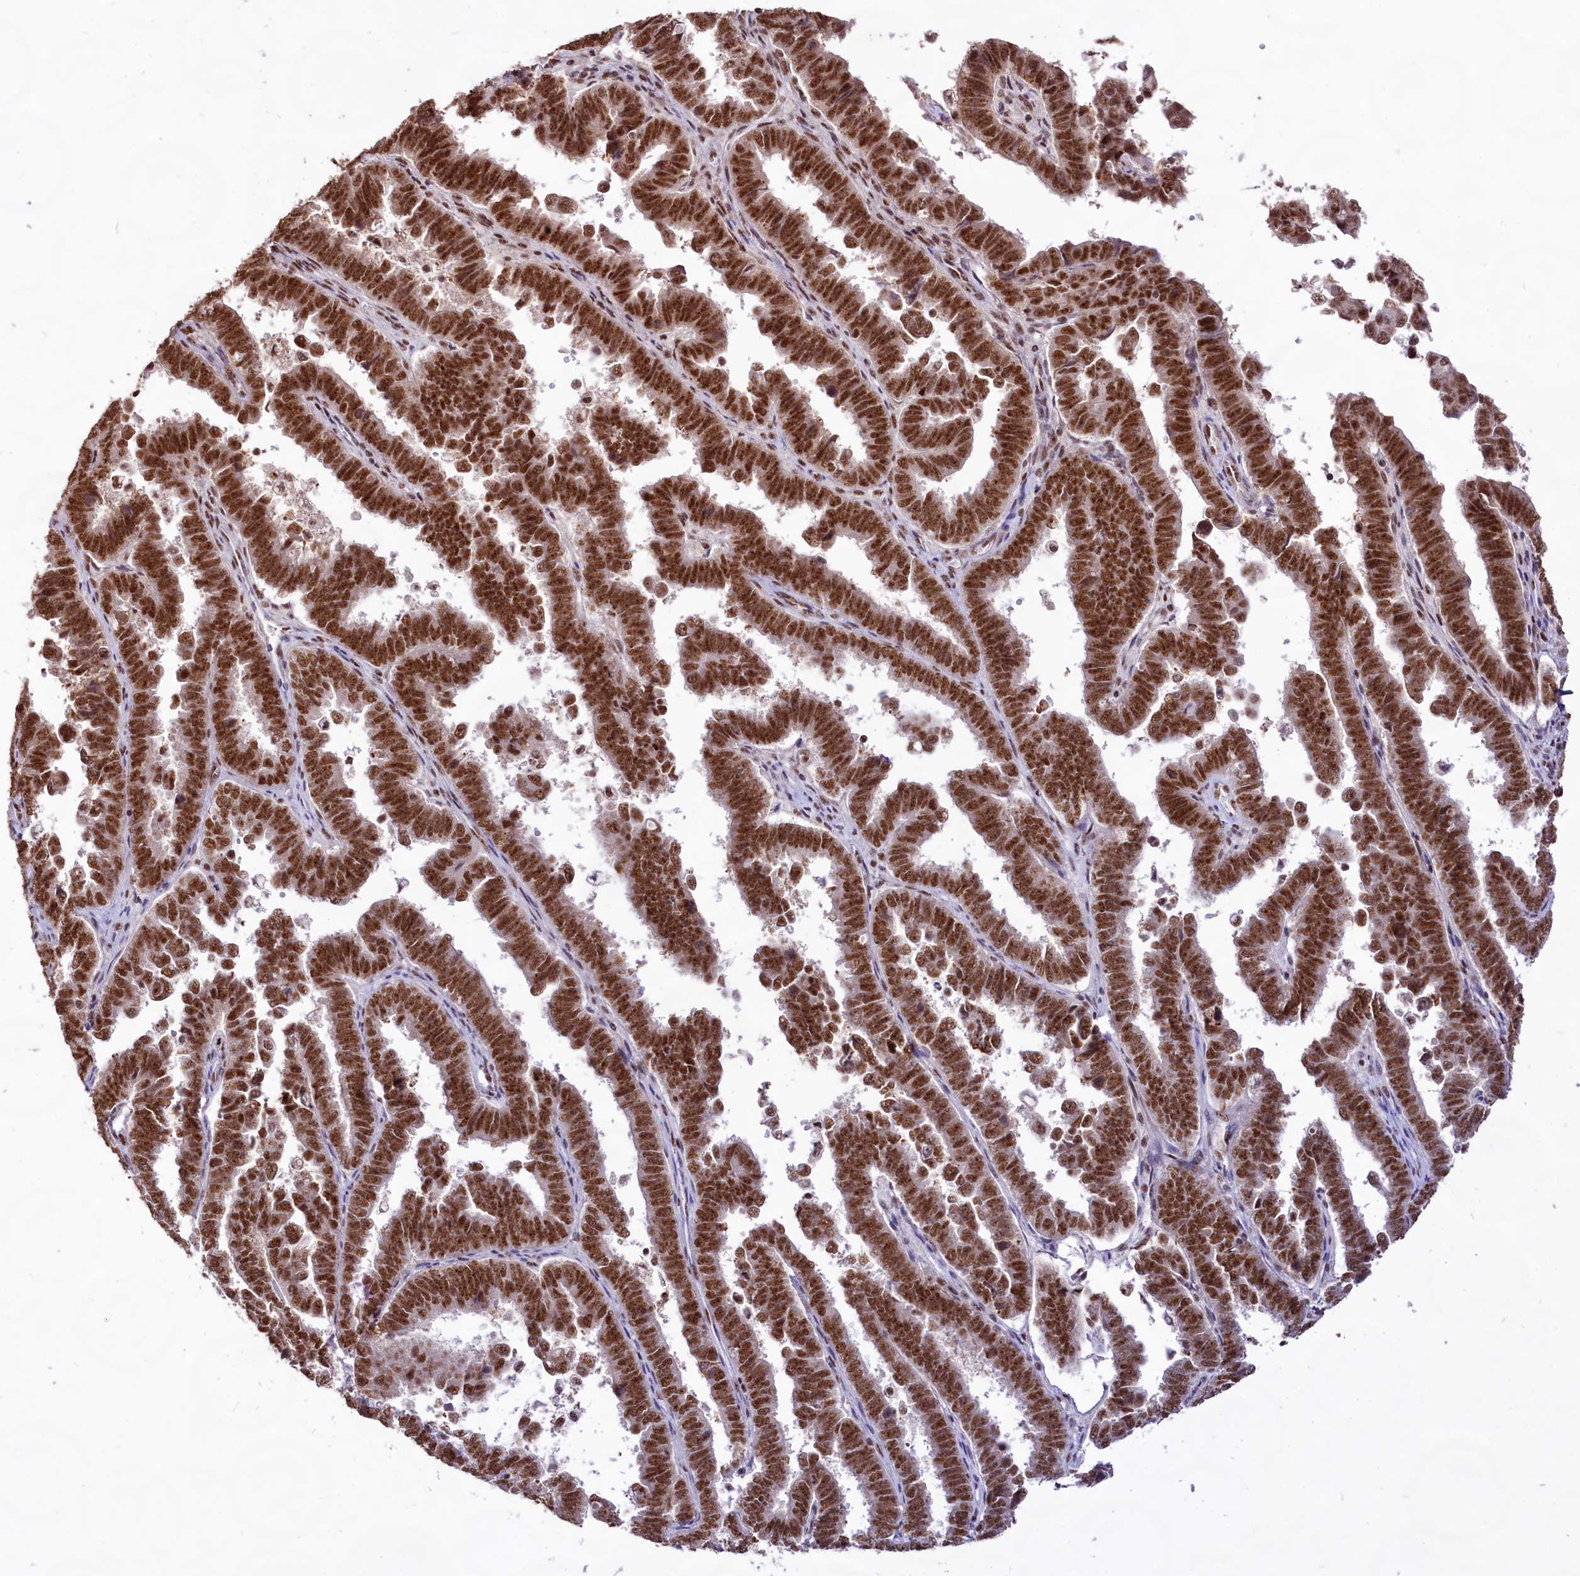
{"staining": {"intensity": "strong", "quantity": ">75%", "location": "nuclear"}, "tissue": "endometrial cancer", "cell_type": "Tumor cells", "image_type": "cancer", "snomed": [{"axis": "morphology", "description": "Adenocarcinoma, NOS"}, {"axis": "topography", "description": "Endometrium"}], "caption": "The micrograph displays a brown stain indicating the presence of a protein in the nuclear of tumor cells in endometrial cancer (adenocarcinoma). (brown staining indicates protein expression, while blue staining denotes nuclei).", "gene": "HIRA", "patient": {"sex": "female", "age": 75}}